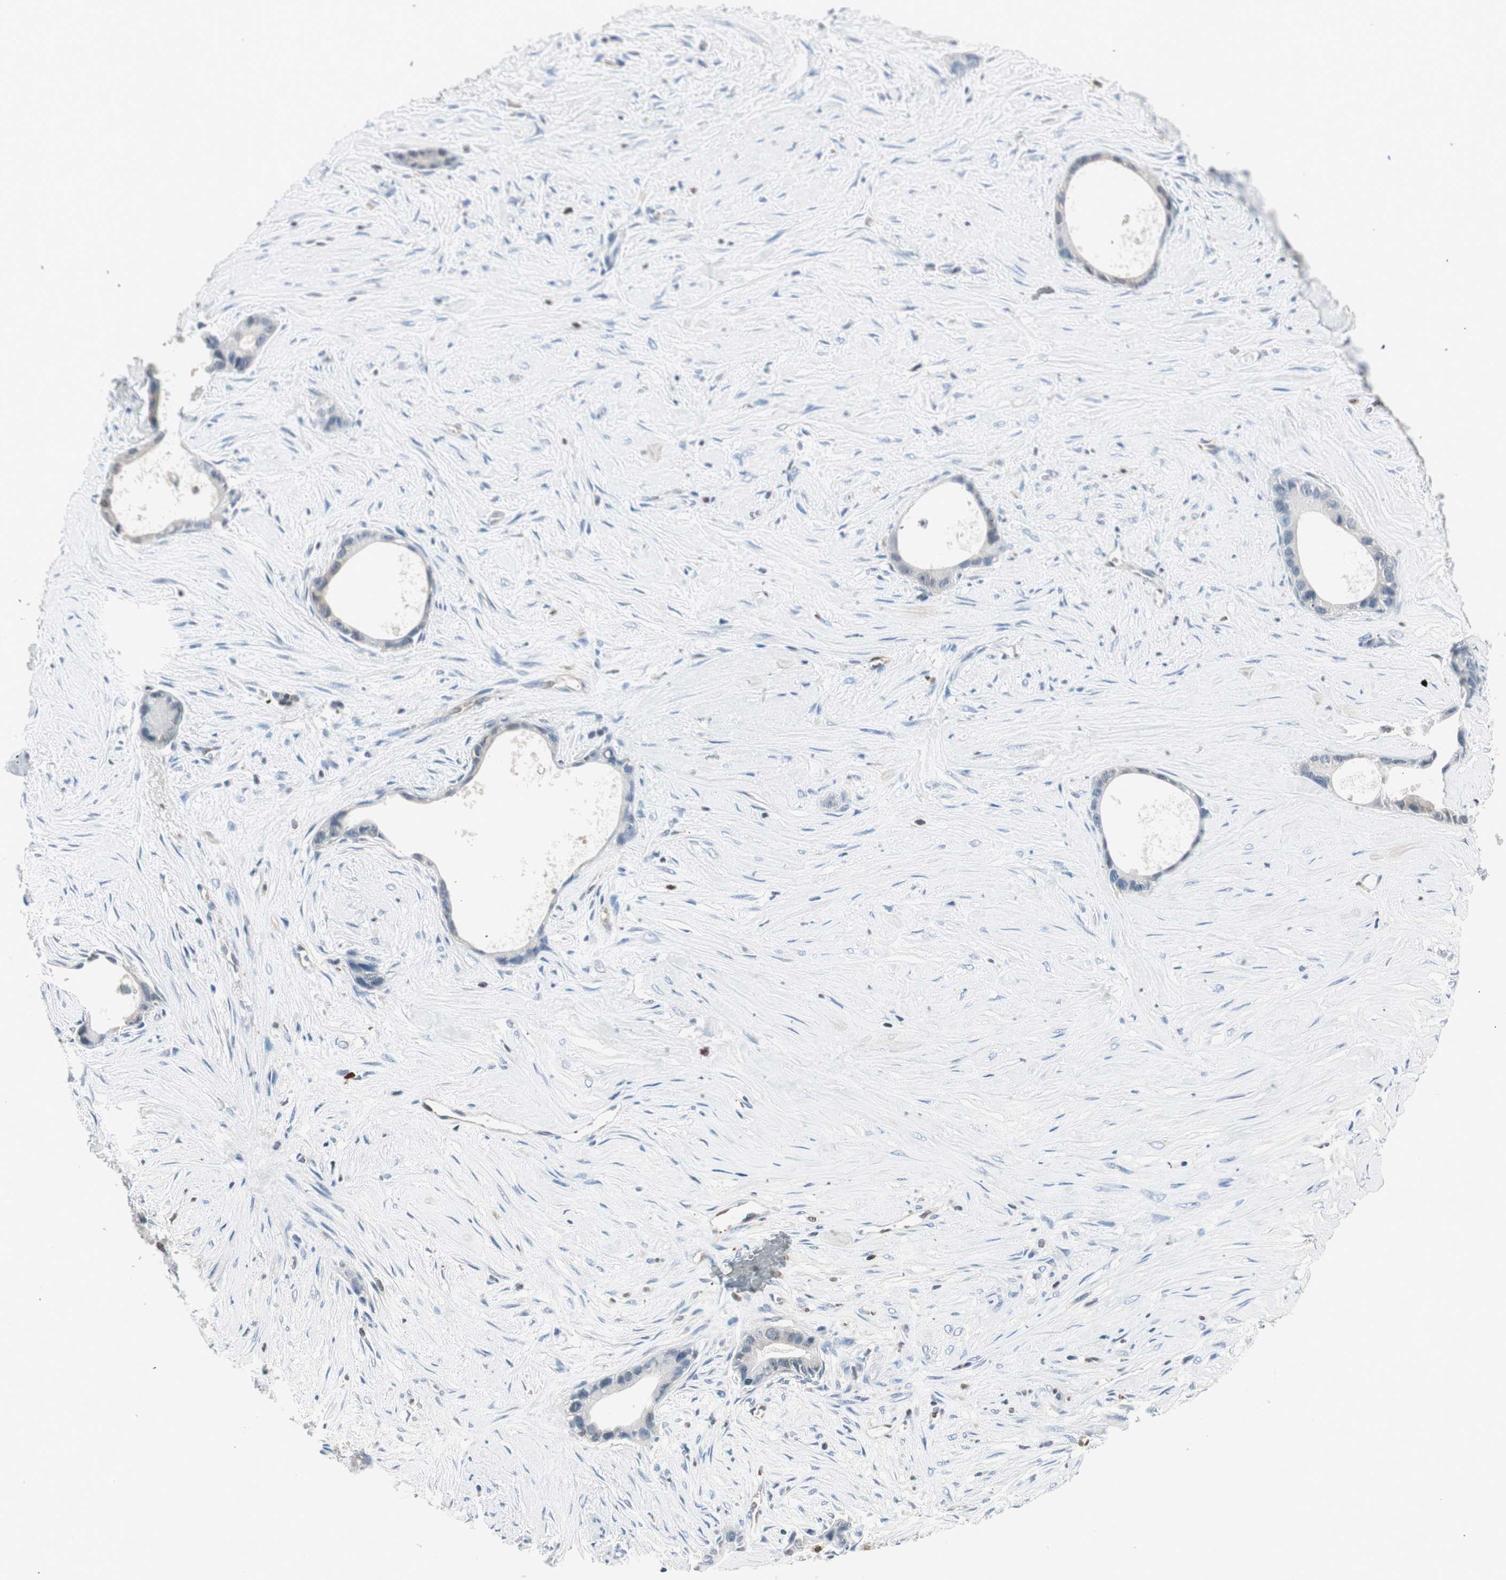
{"staining": {"intensity": "negative", "quantity": "none", "location": "none"}, "tissue": "liver cancer", "cell_type": "Tumor cells", "image_type": "cancer", "snomed": [{"axis": "morphology", "description": "Cholangiocarcinoma"}, {"axis": "topography", "description": "Liver"}], "caption": "This is an immunohistochemistry image of liver cancer (cholangiocarcinoma). There is no staining in tumor cells.", "gene": "COTL1", "patient": {"sex": "female", "age": 55}}